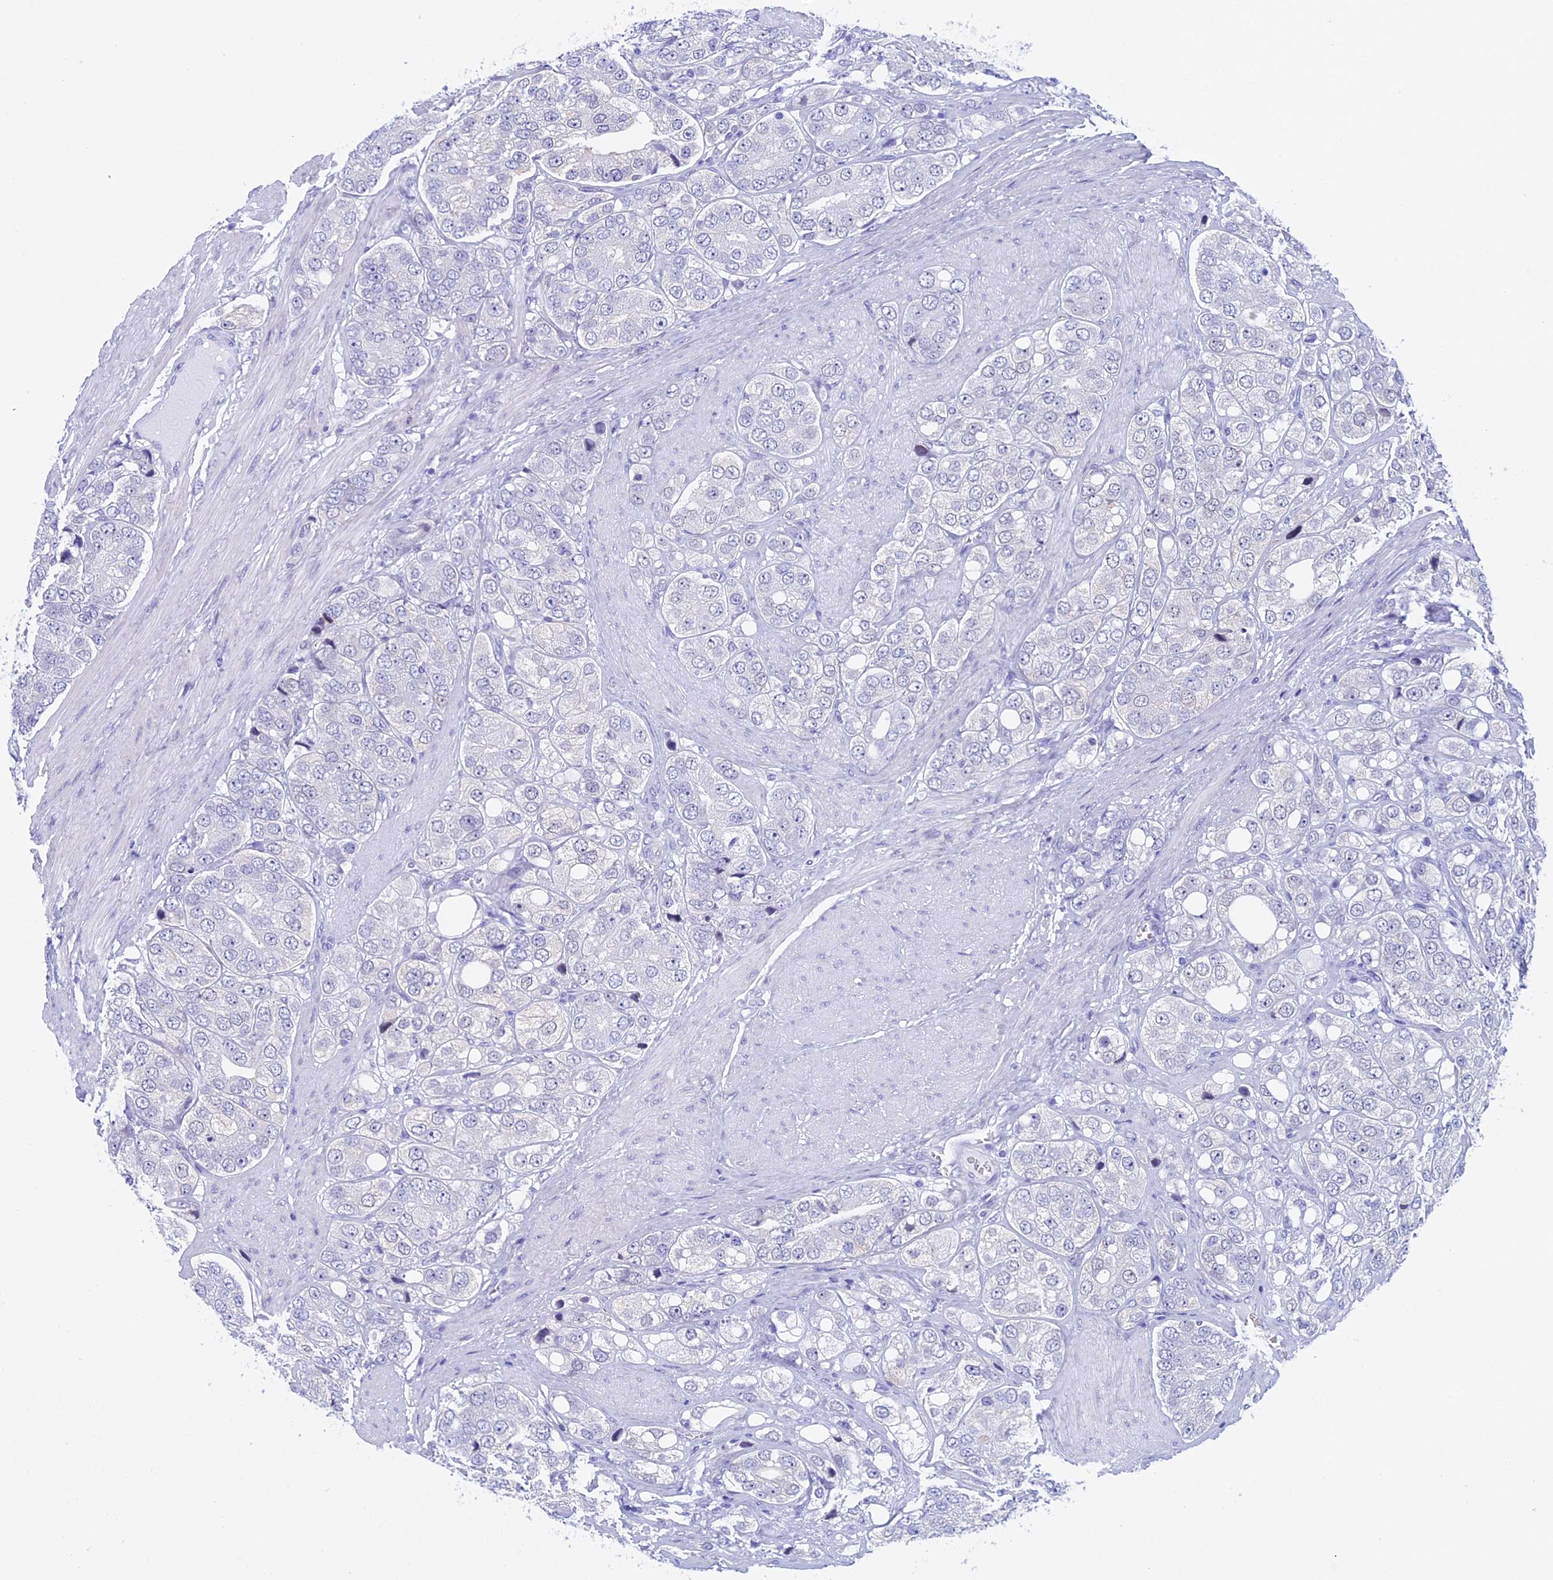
{"staining": {"intensity": "negative", "quantity": "none", "location": "none"}, "tissue": "prostate cancer", "cell_type": "Tumor cells", "image_type": "cancer", "snomed": [{"axis": "morphology", "description": "Adenocarcinoma, High grade"}, {"axis": "topography", "description": "Prostate"}], "caption": "This is an immunohistochemistry histopathology image of human prostate high-grade adenocarcinoma. There is no staining in tumor cells.", "gene": "FAM169A", "patient": {"sex": "male", "age": 50}}